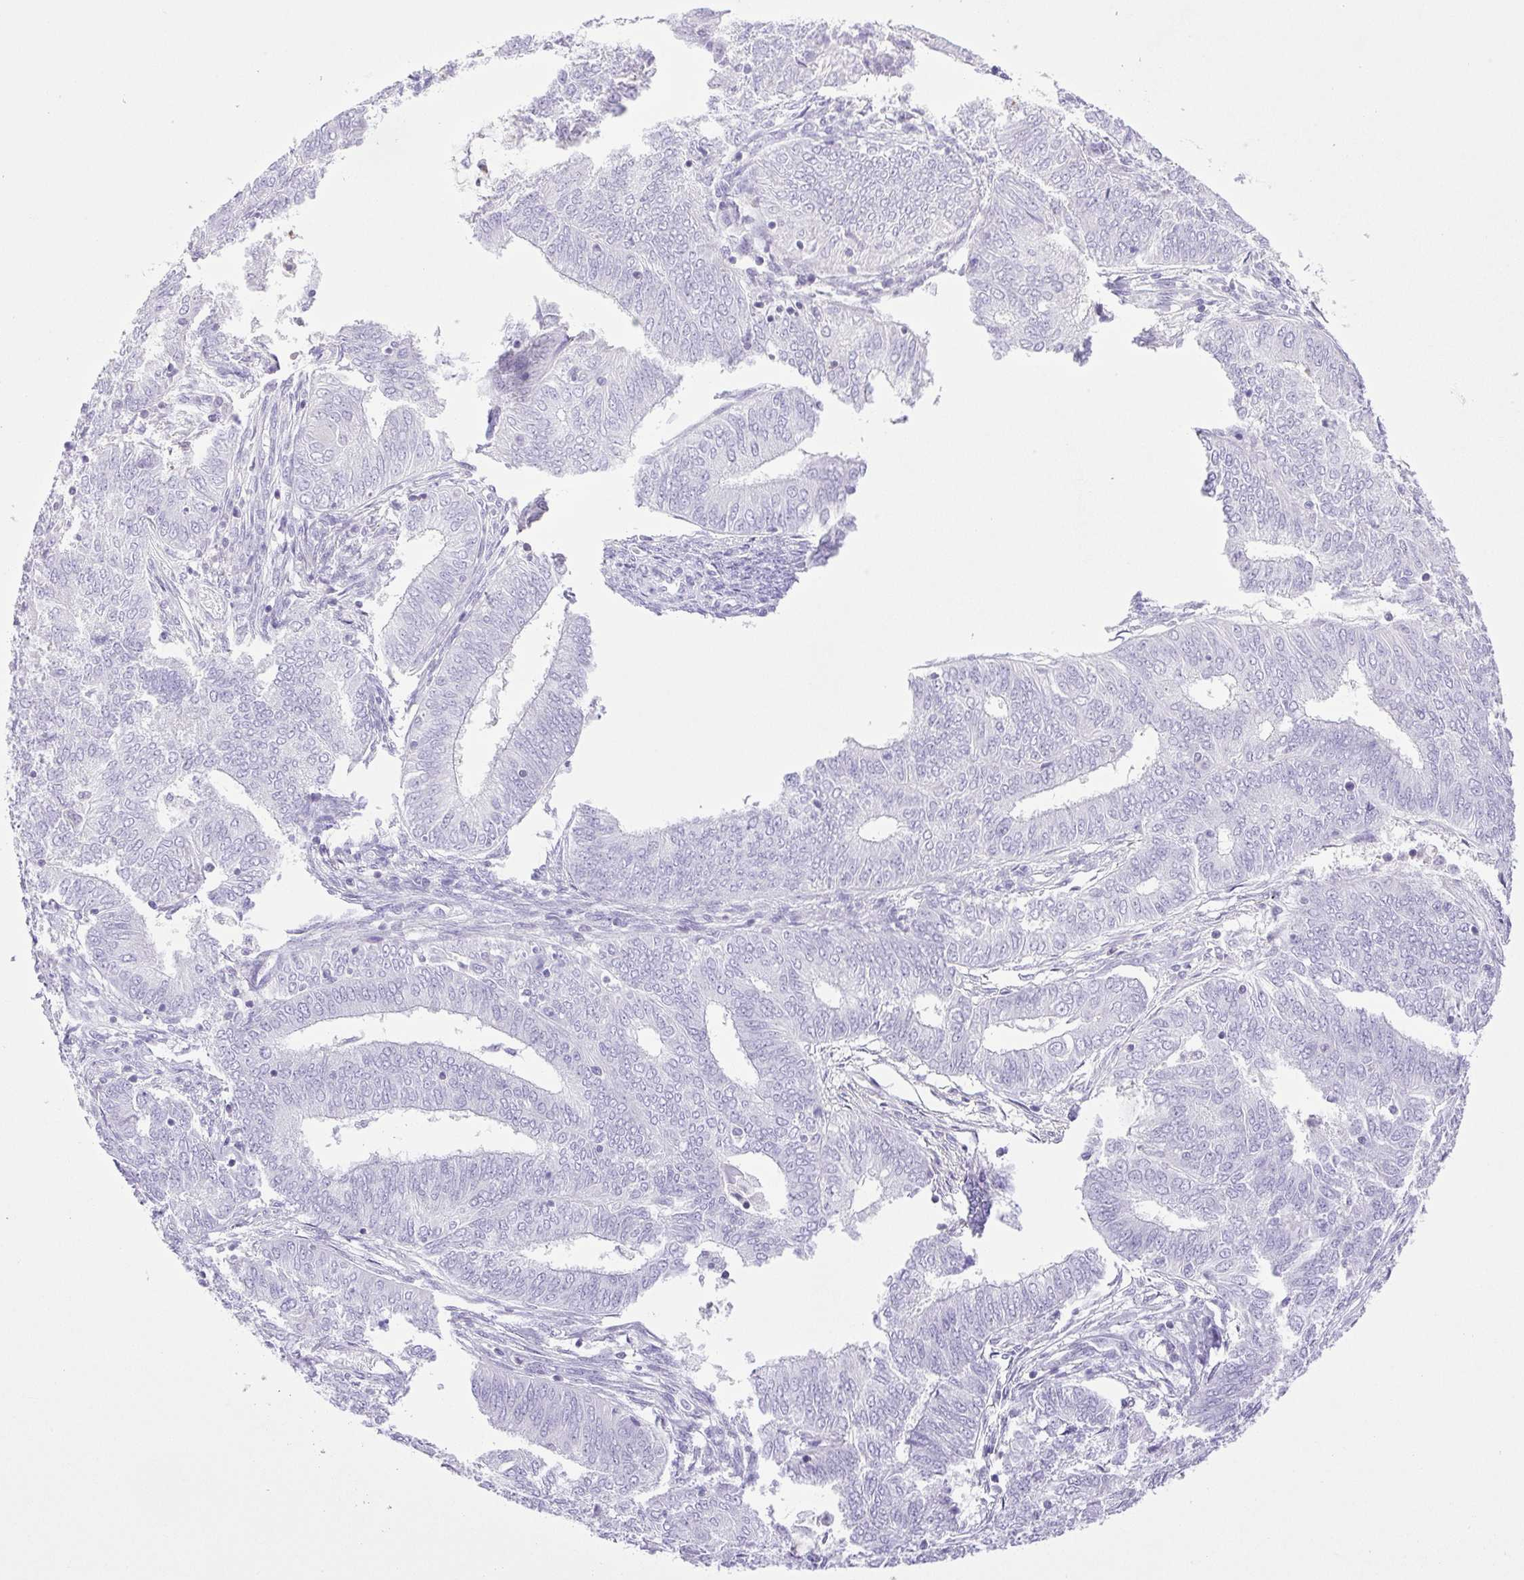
{"staining": {"intensity": "negative", "quantity": "none", "location": "none"}, "tissue": "endometrial cancer", "cell_type": "Tumor cells", "image_type": "cancer", "snomed": [{"axis": "morphology", "description": "Adenocarcinoma, NOS"}, {"axis": "topography", "description": "Endometrium"}], "caption": "The histopathology image reveals no significant expression in tumor cells of endometrial cancer (adenocarcinoma).", "gene": "SYNPR", "patient": {"sex": "female", "age": 62}}